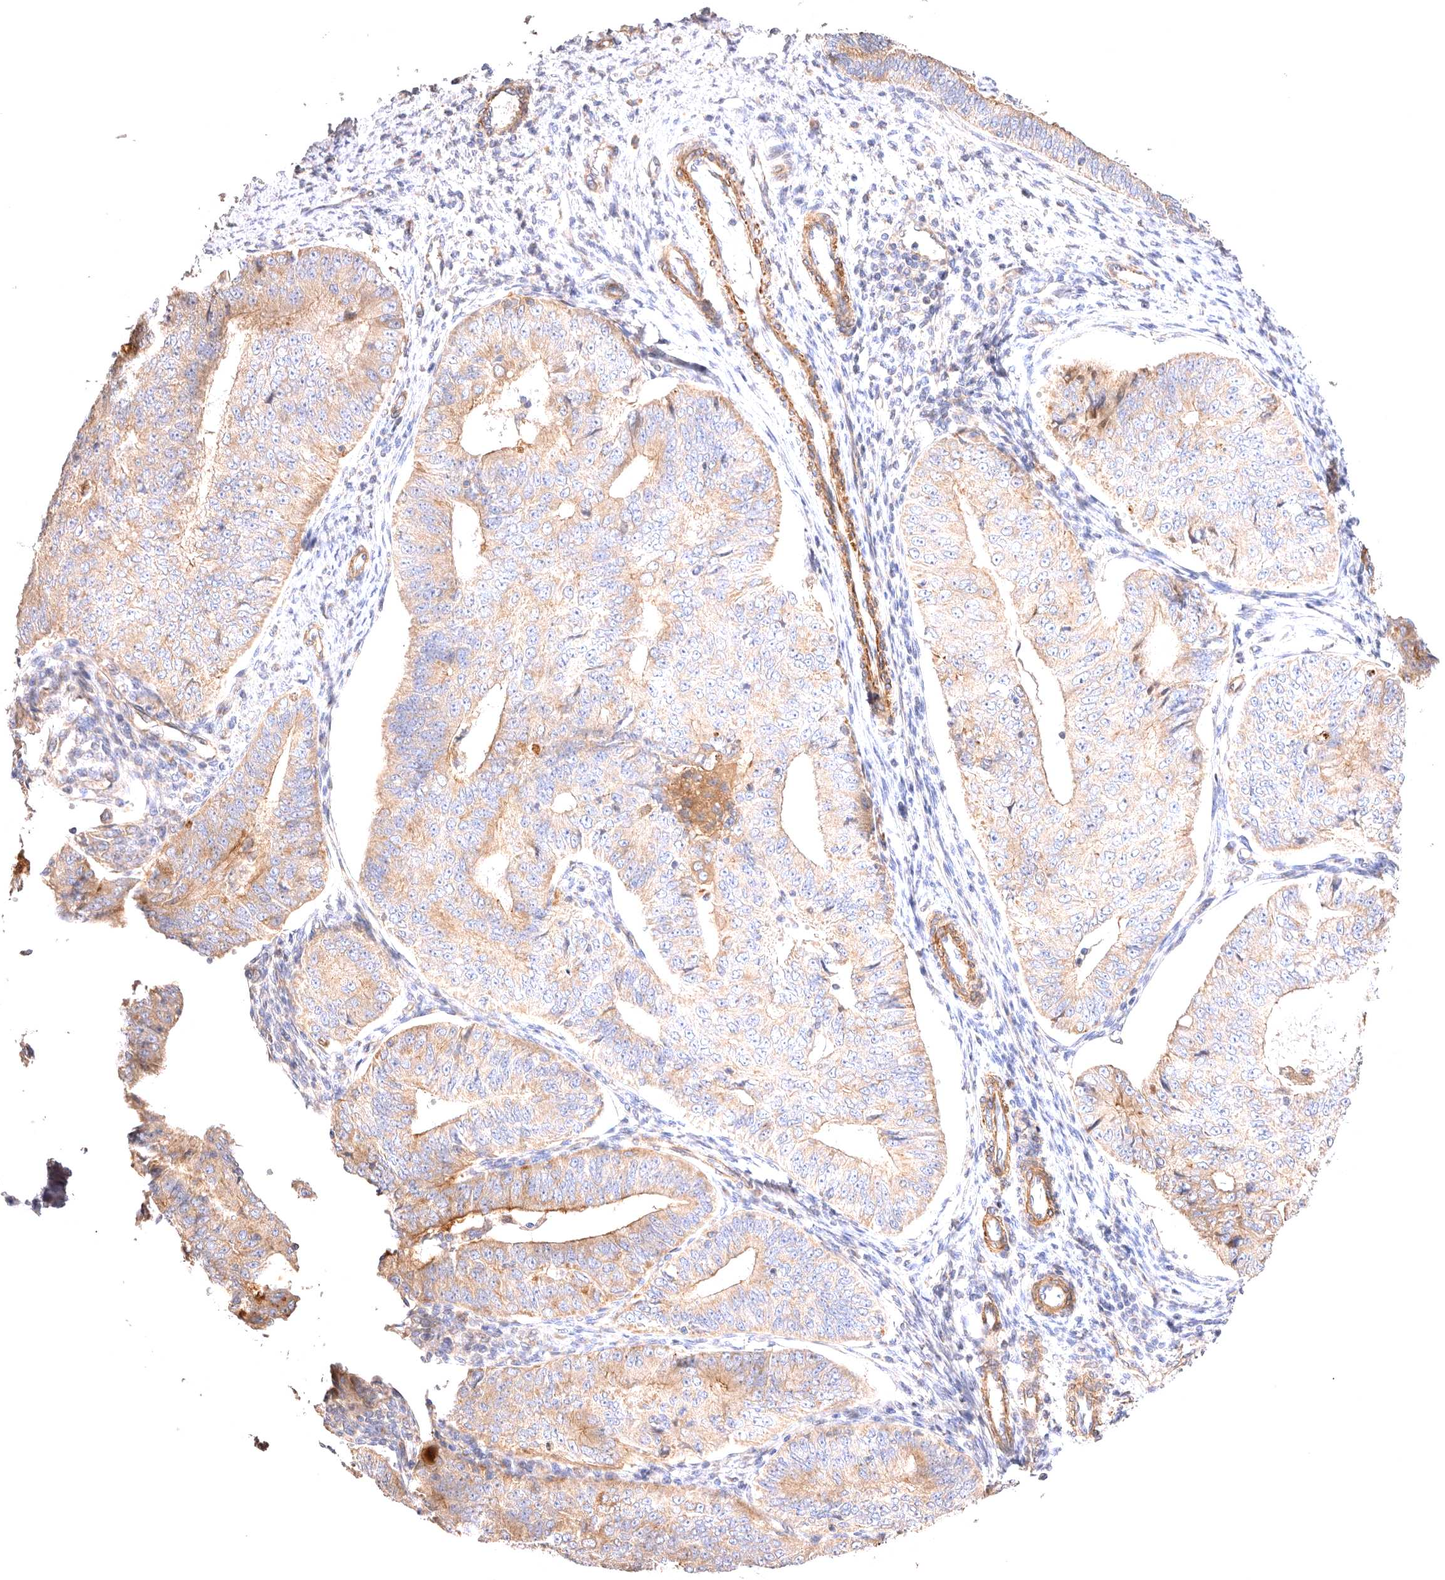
{"staining": {"intensity": "moderate", "quantity": "<25%", "location": "cytoplasmic/membranous"}, "tissue": "endometrial cancer", "cell_type": "Tumor cells", "image_type": "cancer", "snomed": [{"axis": "morphology", "description": "Adenocarcinoma, NOS"}, {"axis": "topography", "description": "Endometrium"}], "caption": "This micrograph shows IHC staining of human adenocarcinoma (endometrial), with low moderate cytoplasmic/membranous staining in approximately <25% of tumor cells.", "gene": "VPS45", "patient": {"sex": "female", "age": 32}}